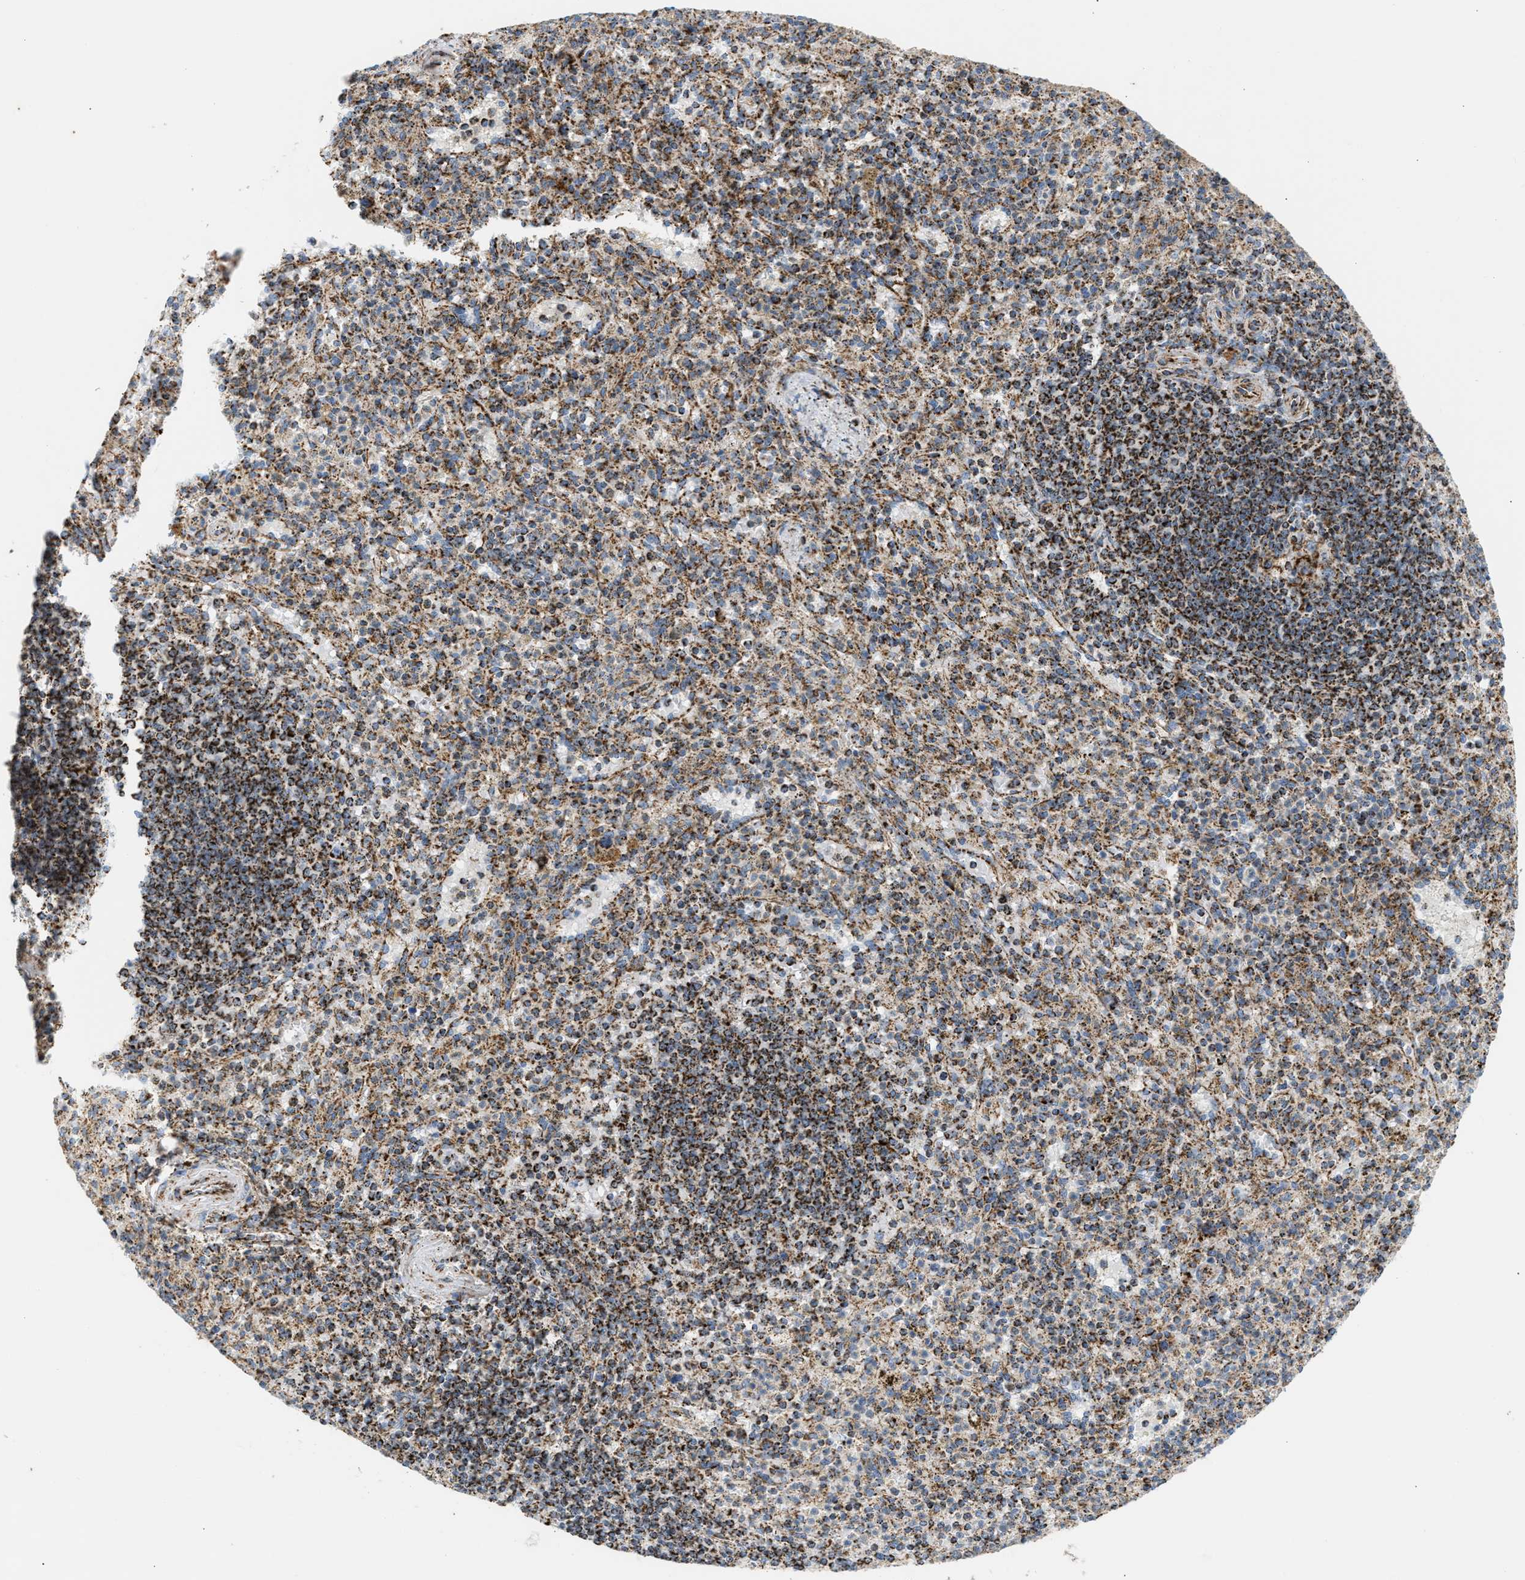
{"staining": {"intensity": "moderate", "quantity": "25%-75%", "location": "cytoplasmic/membranous"}, "tissue": "spleen", "cell_type": "Cells in red pulp", "image_type": "normal", "snomed": [{"axis": "morphology", "description": "Normal tissue, NOS"}, {"axis": "topography", "description": "Spleen"}], "caption": "IHC photomicrograph of unremarkable spleen: spleen stained using immunohistochemistry reveals medium levels of moderate protein expression localized specifically in the cytoplasmic/membranous of cells in red pulp, appearing as a cytoplasmic/membranous brown color.", "gene": "OGDH", "patient": {"sex": "male", "age": 72}}